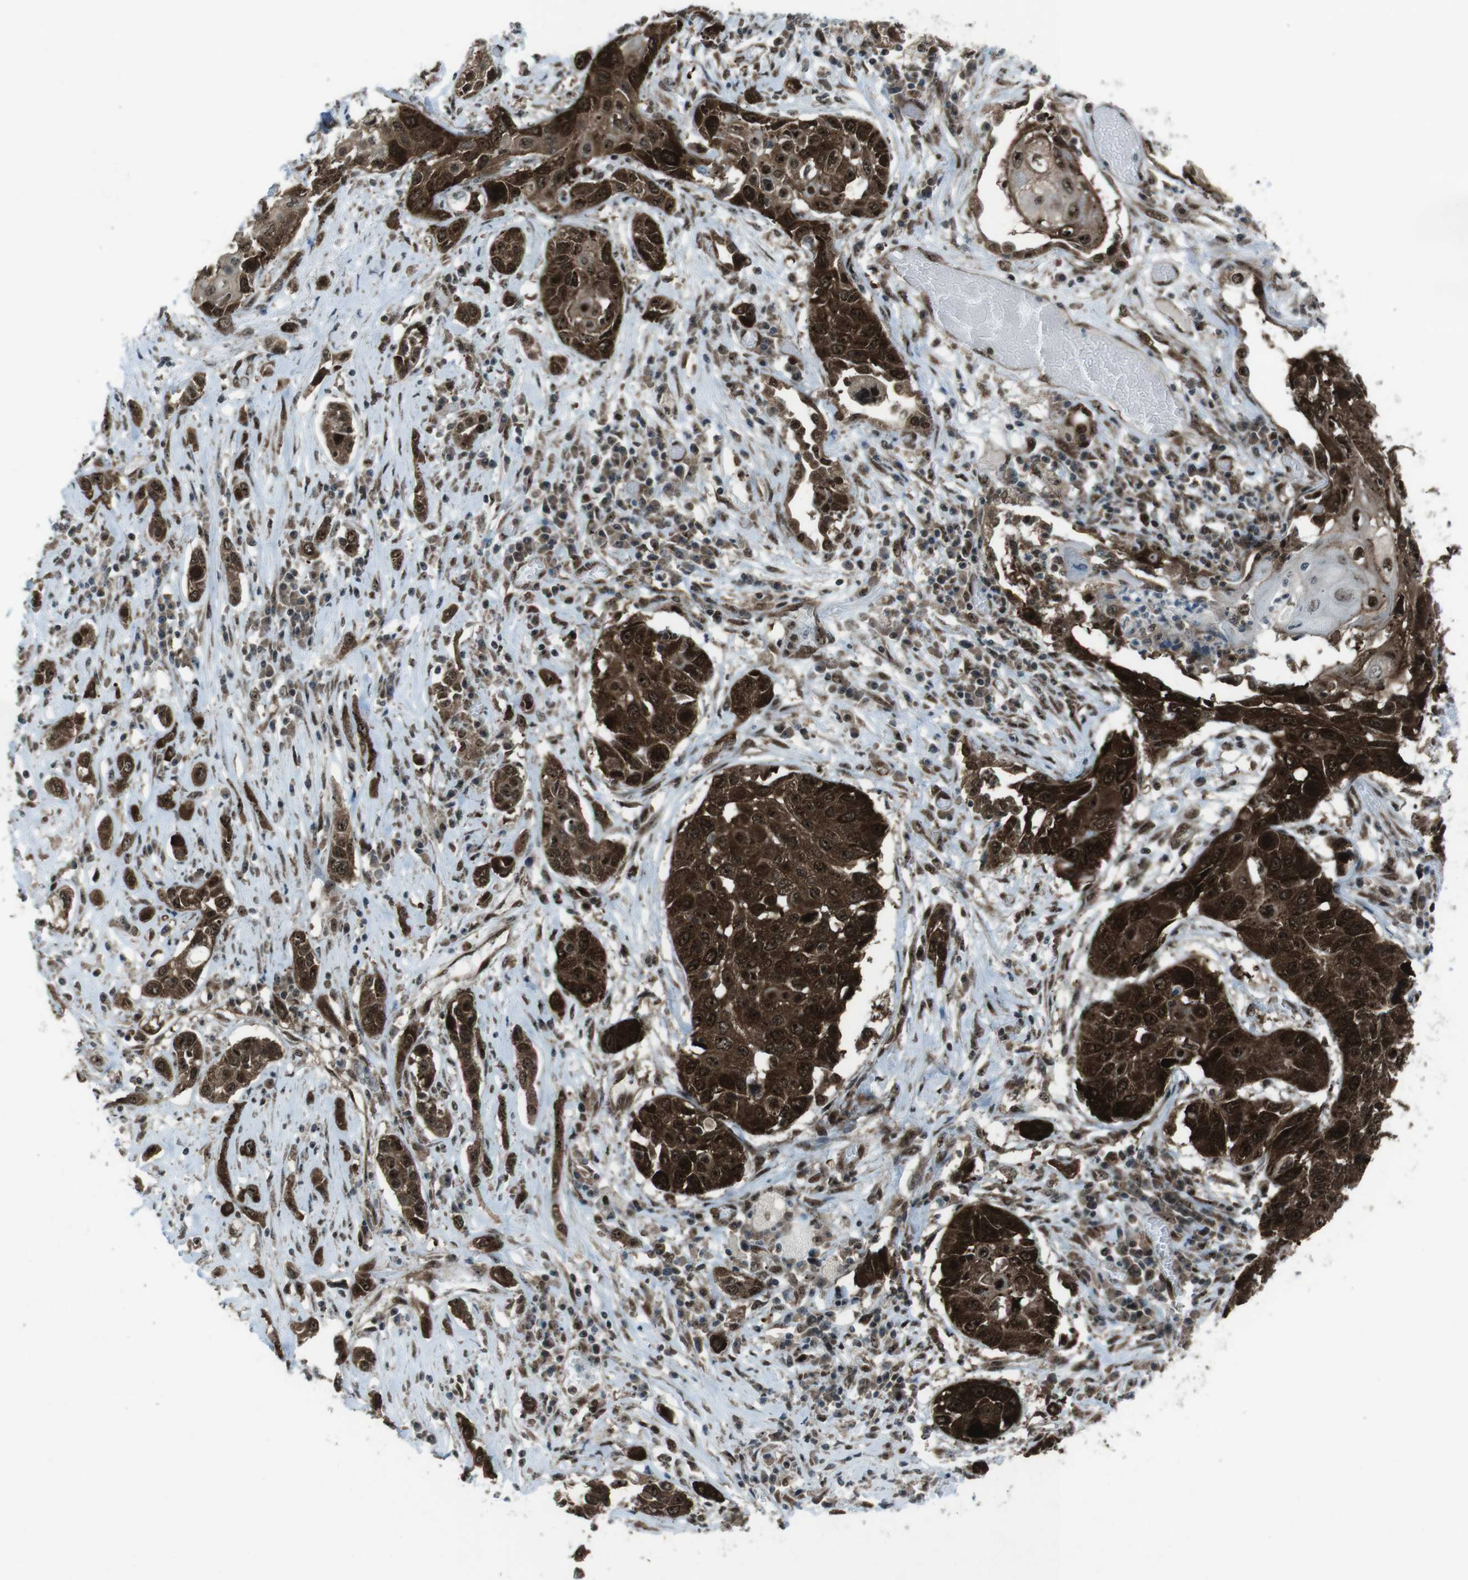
{"staining": {"intensity": "strong", "quantity": ">75%", "location": "cytoplasmic/membranous,nuclear"}, "tissue": "lung cancer", "cell_type": "Tumor cells", "image_type": "cancer", "snomed": [{"axis": "morphology", "description": "Squamous cell carcinoma, NOS"}, {"axis": "topography", "description": "Lung"}], "caption": "Brown immunohistochemical staining in lung squamous cell carcinoma shows strong cytoplasmic/membranous and nuclear staining in approximately >75% of tumor cells.", "gene": "CSNK1D", "patient": {"sex": "male", "age": 71}}